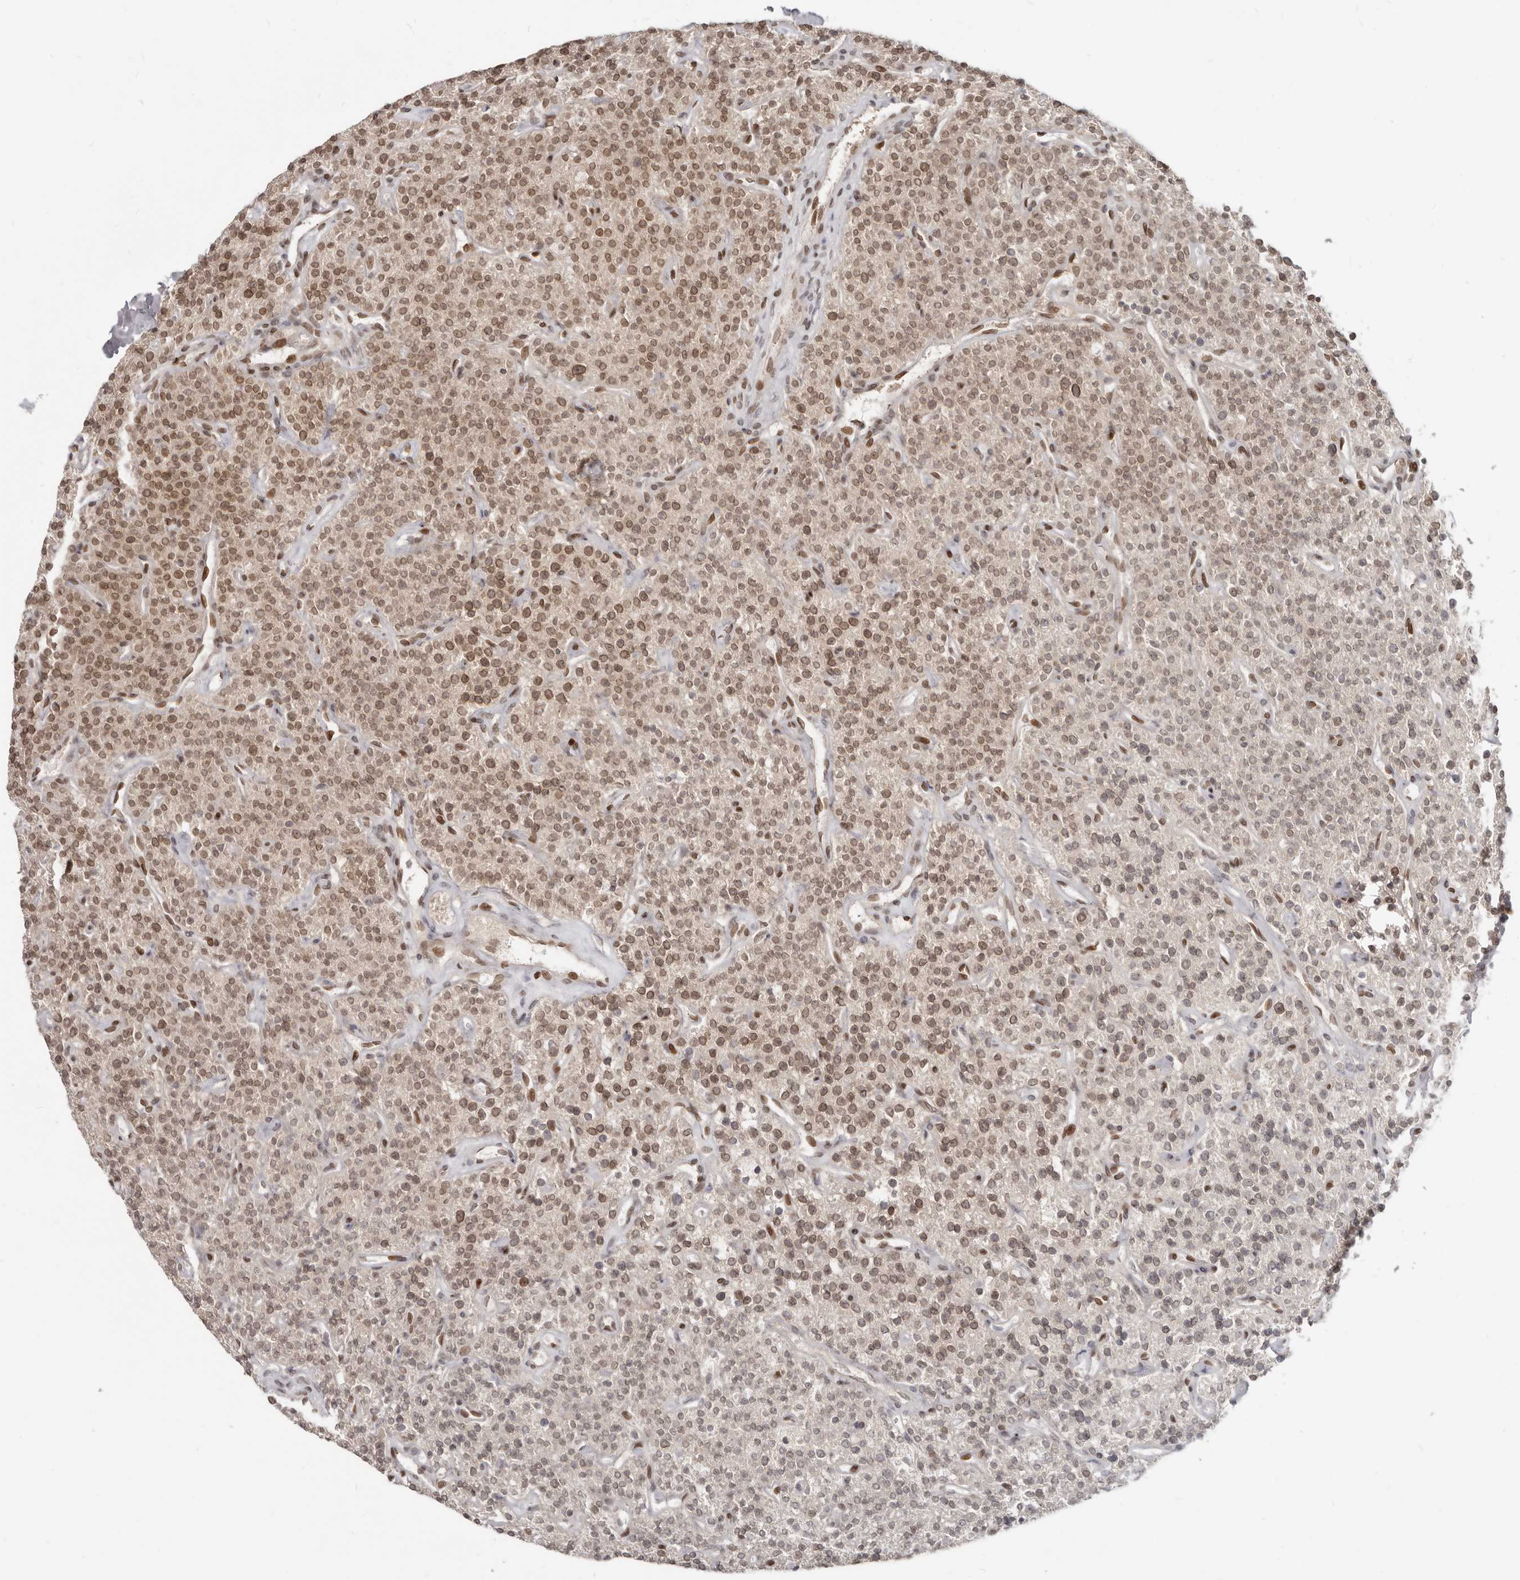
{"staining": {"intensity": "moderate", "quantity": ">75%", "location": "cytoplasmic/membranous,nuclear"}, "tissue": "parathyroid gland", "cell_type": "Glandular cells", "image_type": "normal", "snomed": [{"axis": "morphology", "description": "Normal tissue, NOS"}, {"axis": "topography", "description": "Parathyroid gland"}], "caption": "Immunohistochemistry (IHC) micrograph of benign human parathyroid gland stained for a protein (brown), which displays medium levels of moderate cytoplasmic/membranous,nuclear positivity in approximately >75% of glandular cells.", "gene": "NUP153", "patient": {"sex": "male", "age": 46}}